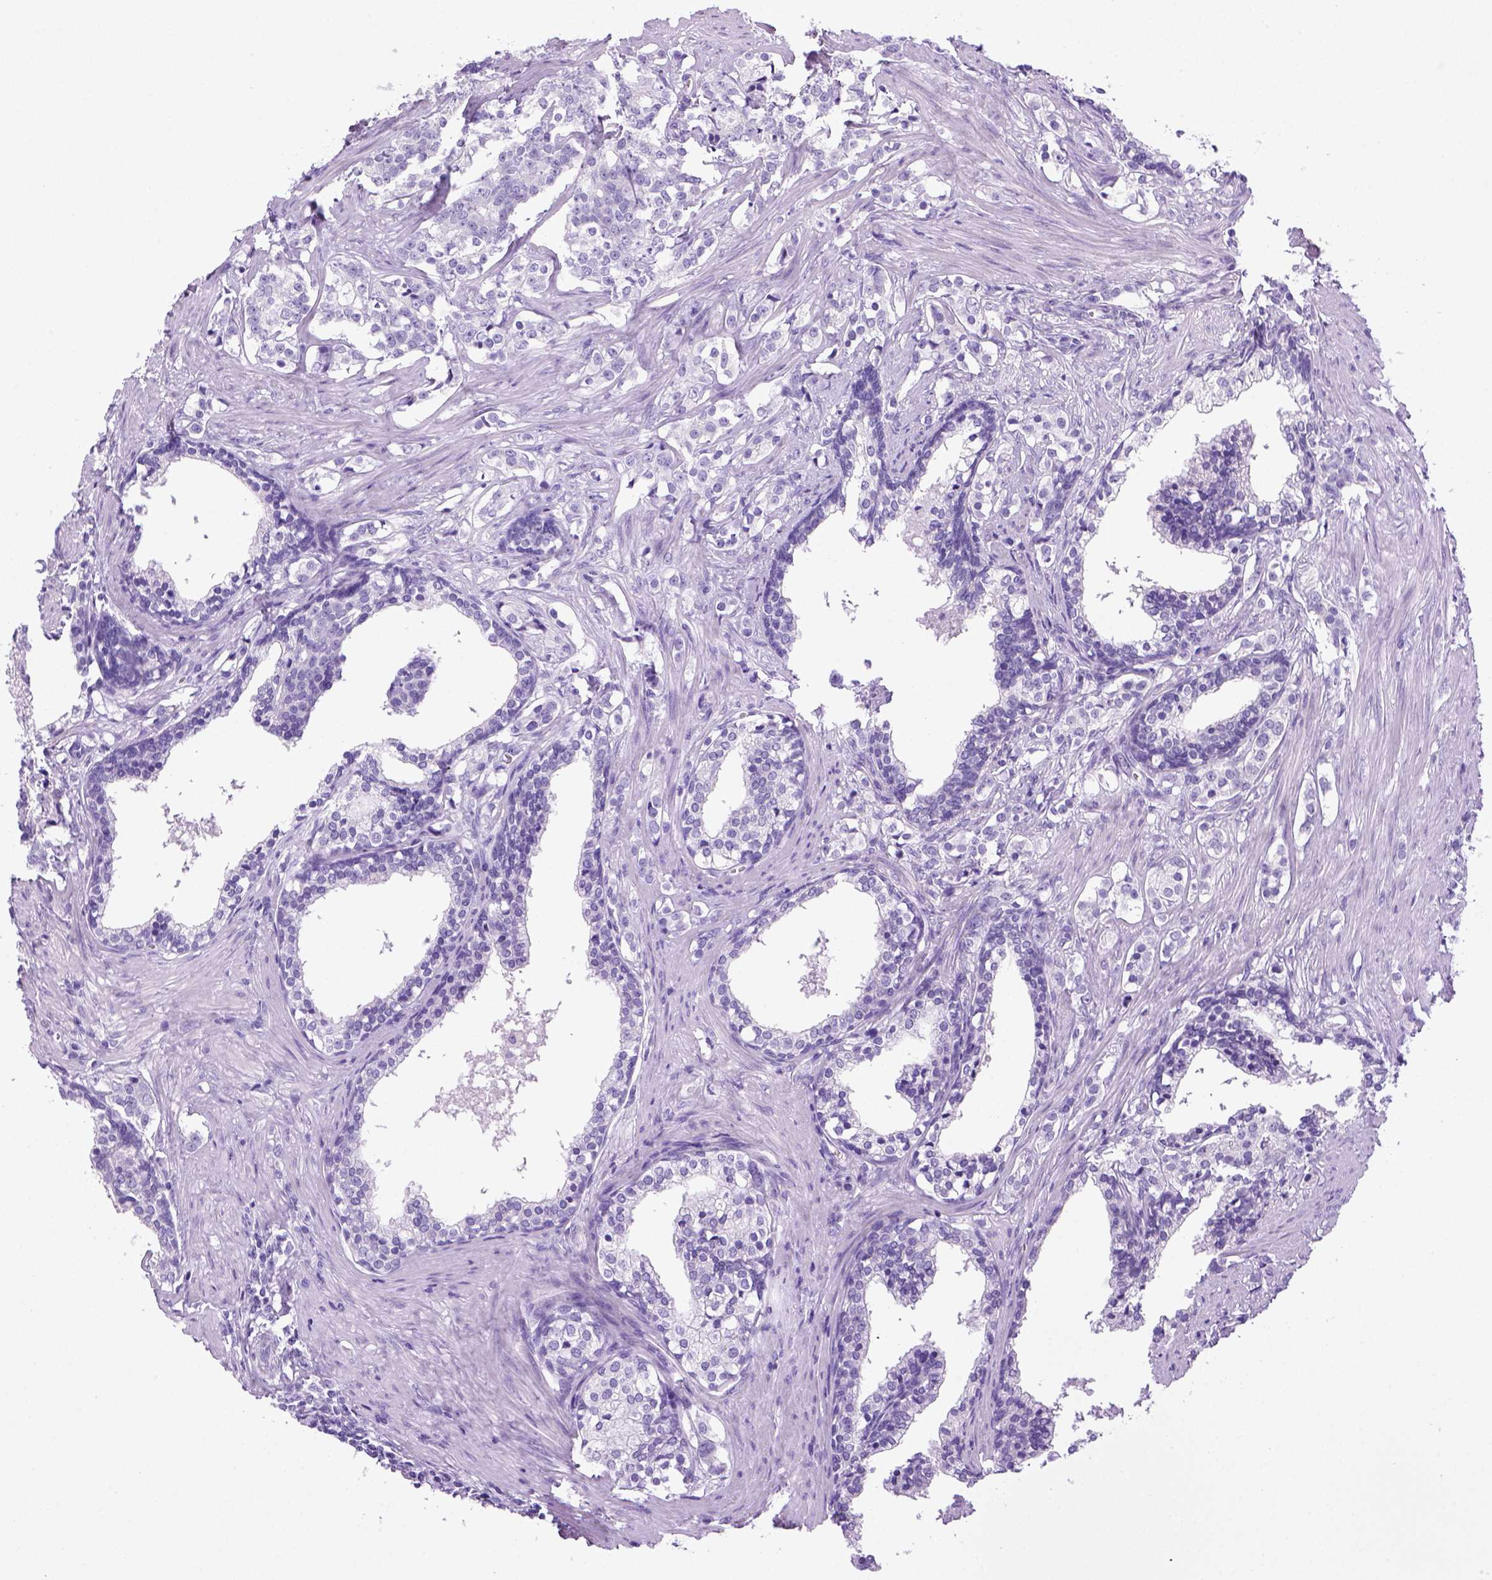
{"staining": {"intensity": "negative", "quantity": "none", "location": "none"}, "tissue": "prostate cancer", "cell_type": "Tumor cells", "image_type": "cancer", "snomed": [{"axis": "morphology", "description": "Adenocarcinoma, NOS"}, {"axis": "topography", "description": "Prostate and seminal vesicle, NOS"}], "caption": "IHC photomicrograph of neoplastic tissue: human prostate cancer stained with DAB displays no significant protein positivity in tumor cells.", "gene": "SGCG", "patient": {"sex": "male", "age": 63}}